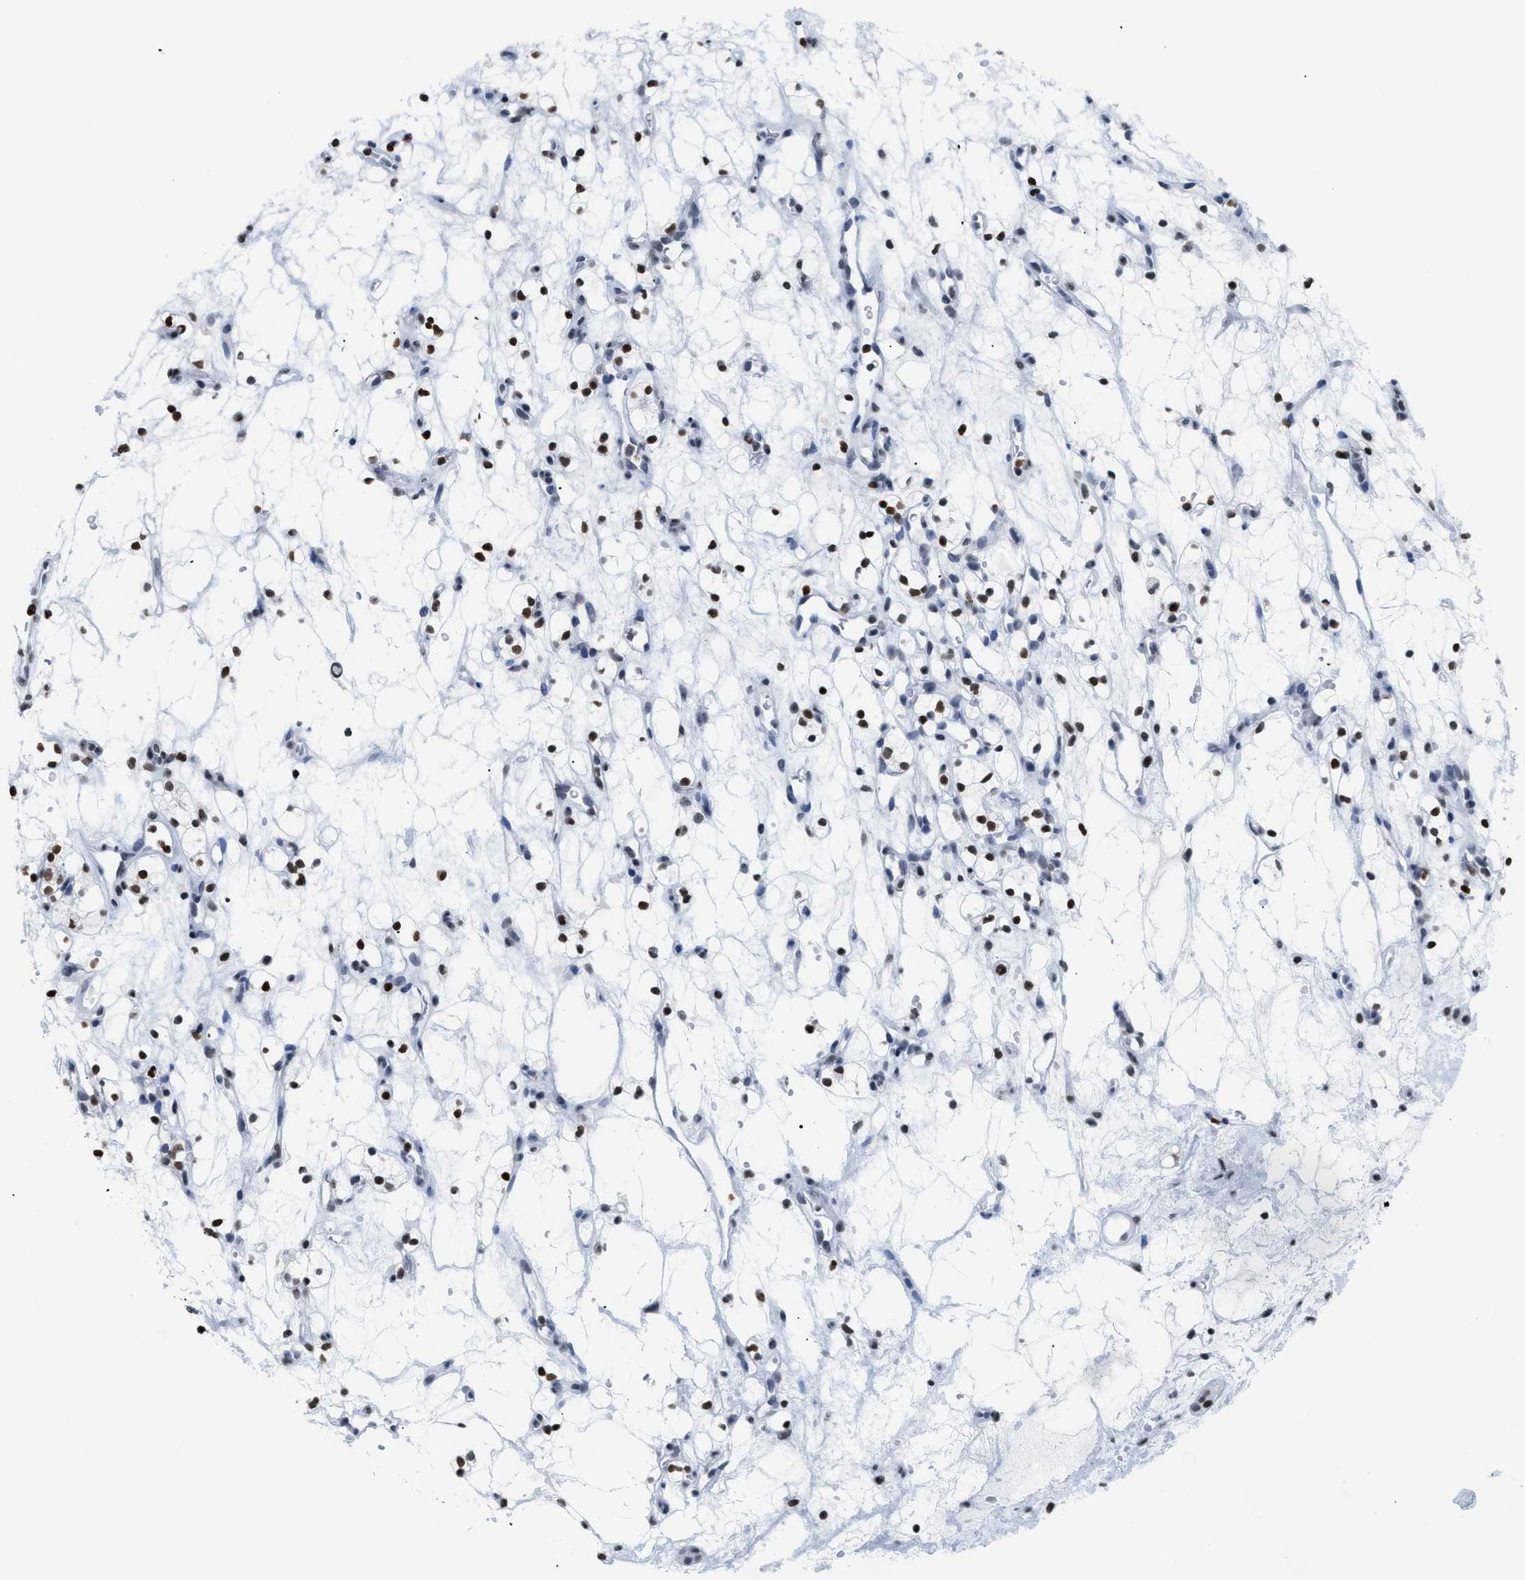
{"staining": {"intensity": "strong", "quantity": ">75%", "location": "nuclear"}, "tissue": "renal cancer", "cell_type": "Tumor cells", "image_type": "cancer", "snomed": [{"axis": "morphology", "description": "Adenocarcinoma, NOS"}, {"axis": "topography", "description": "Kidney"}], "caption": "Immunohistochemical staining of human renal cancer demonstrates high levels of strong nuclear protein staining in about >75% of tumor cells.", "gene": "HMGN2", "patient": {"sex": "female", "age": 60}}